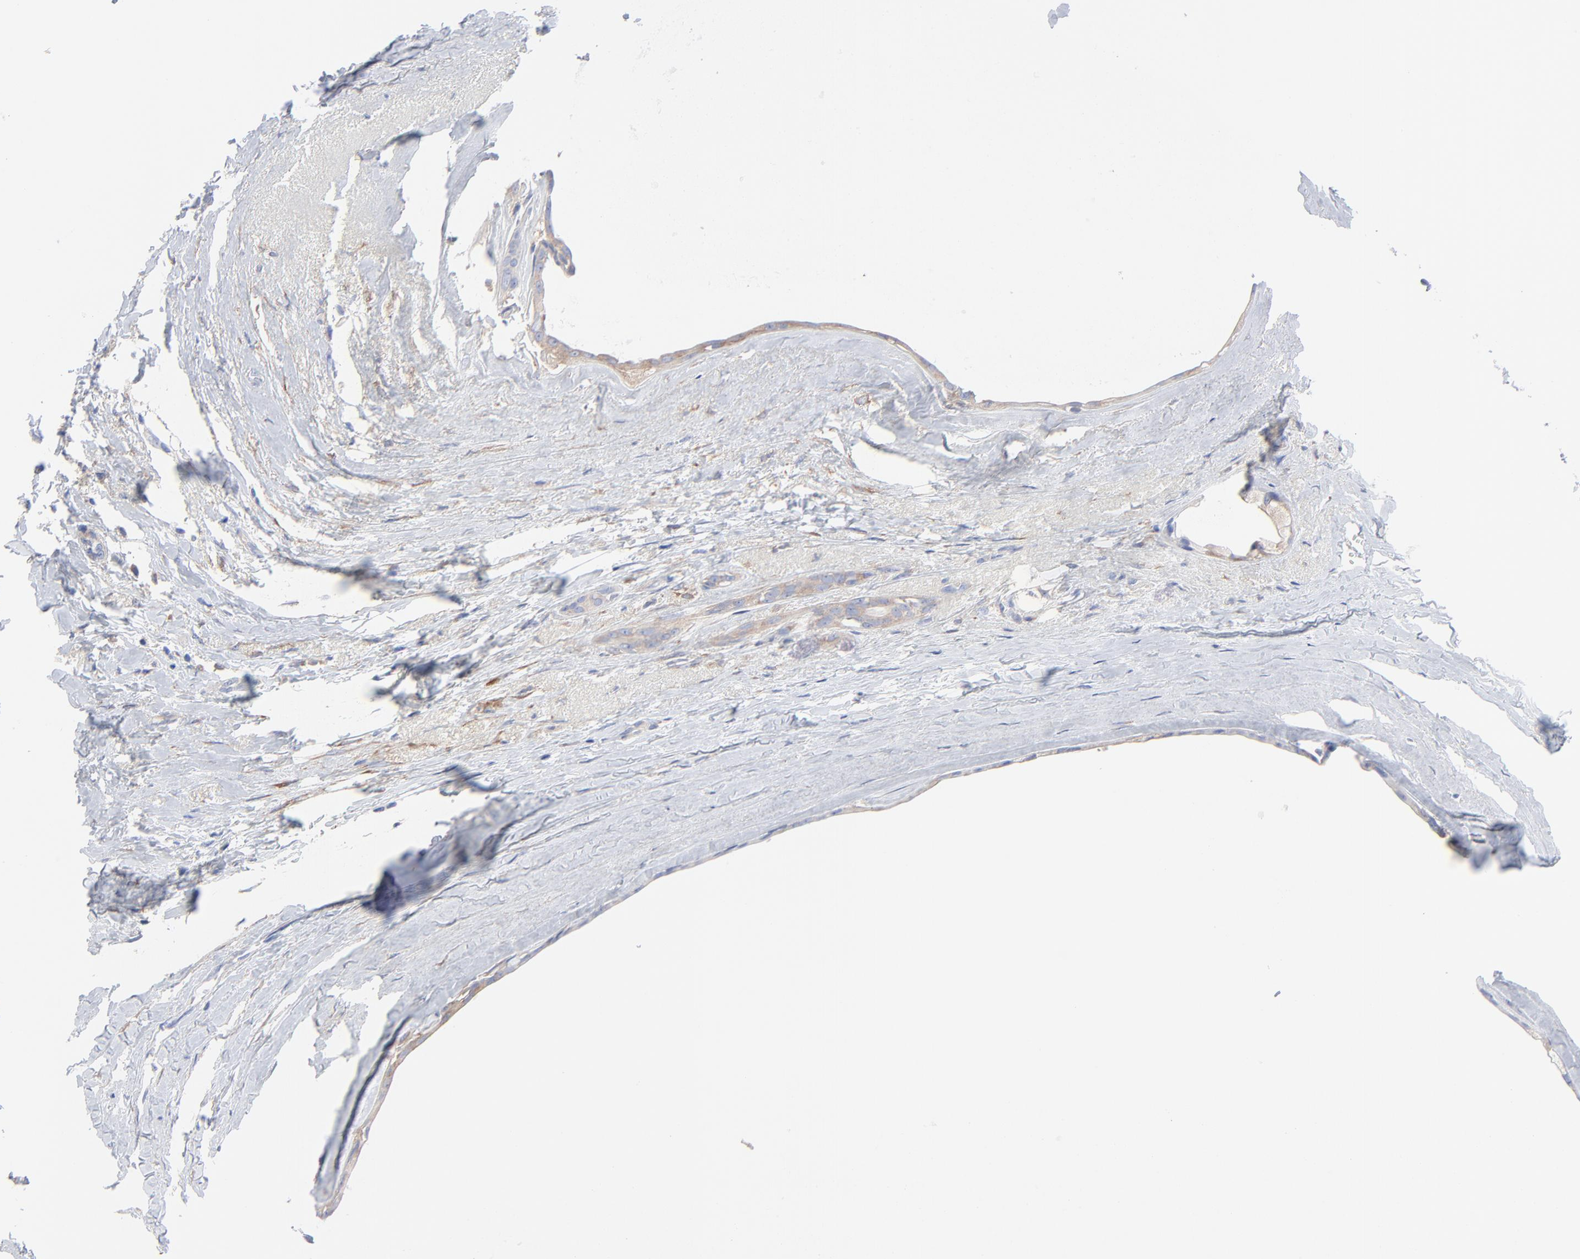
{"staining": {"intensity": "weak", "quantity": "25%-75%", "location": "cytoplasmic/membranous"}, "tissue": "breast cancer", "cell_type": "Tumor cells", "image_type": "cancer", "snomed": [{"axis": "morphology", "description": "Duct carcinoma"}, {"axis": "topography", "description": "Breast"}], "caption": "Protein expression analysis of human infiltrating ductal carcinoma (breast) reveals weak cytoplasmic/membranous expression in about 25%-75% of tumor cells. (Stains: DAB (3,3'-diaminobenzidine) in brown, nuclei in blue, Microscopy: brightfield microscopy at high magnification).", "gene": "STAT2", "patient": {"sex": "female", "age": 54}}